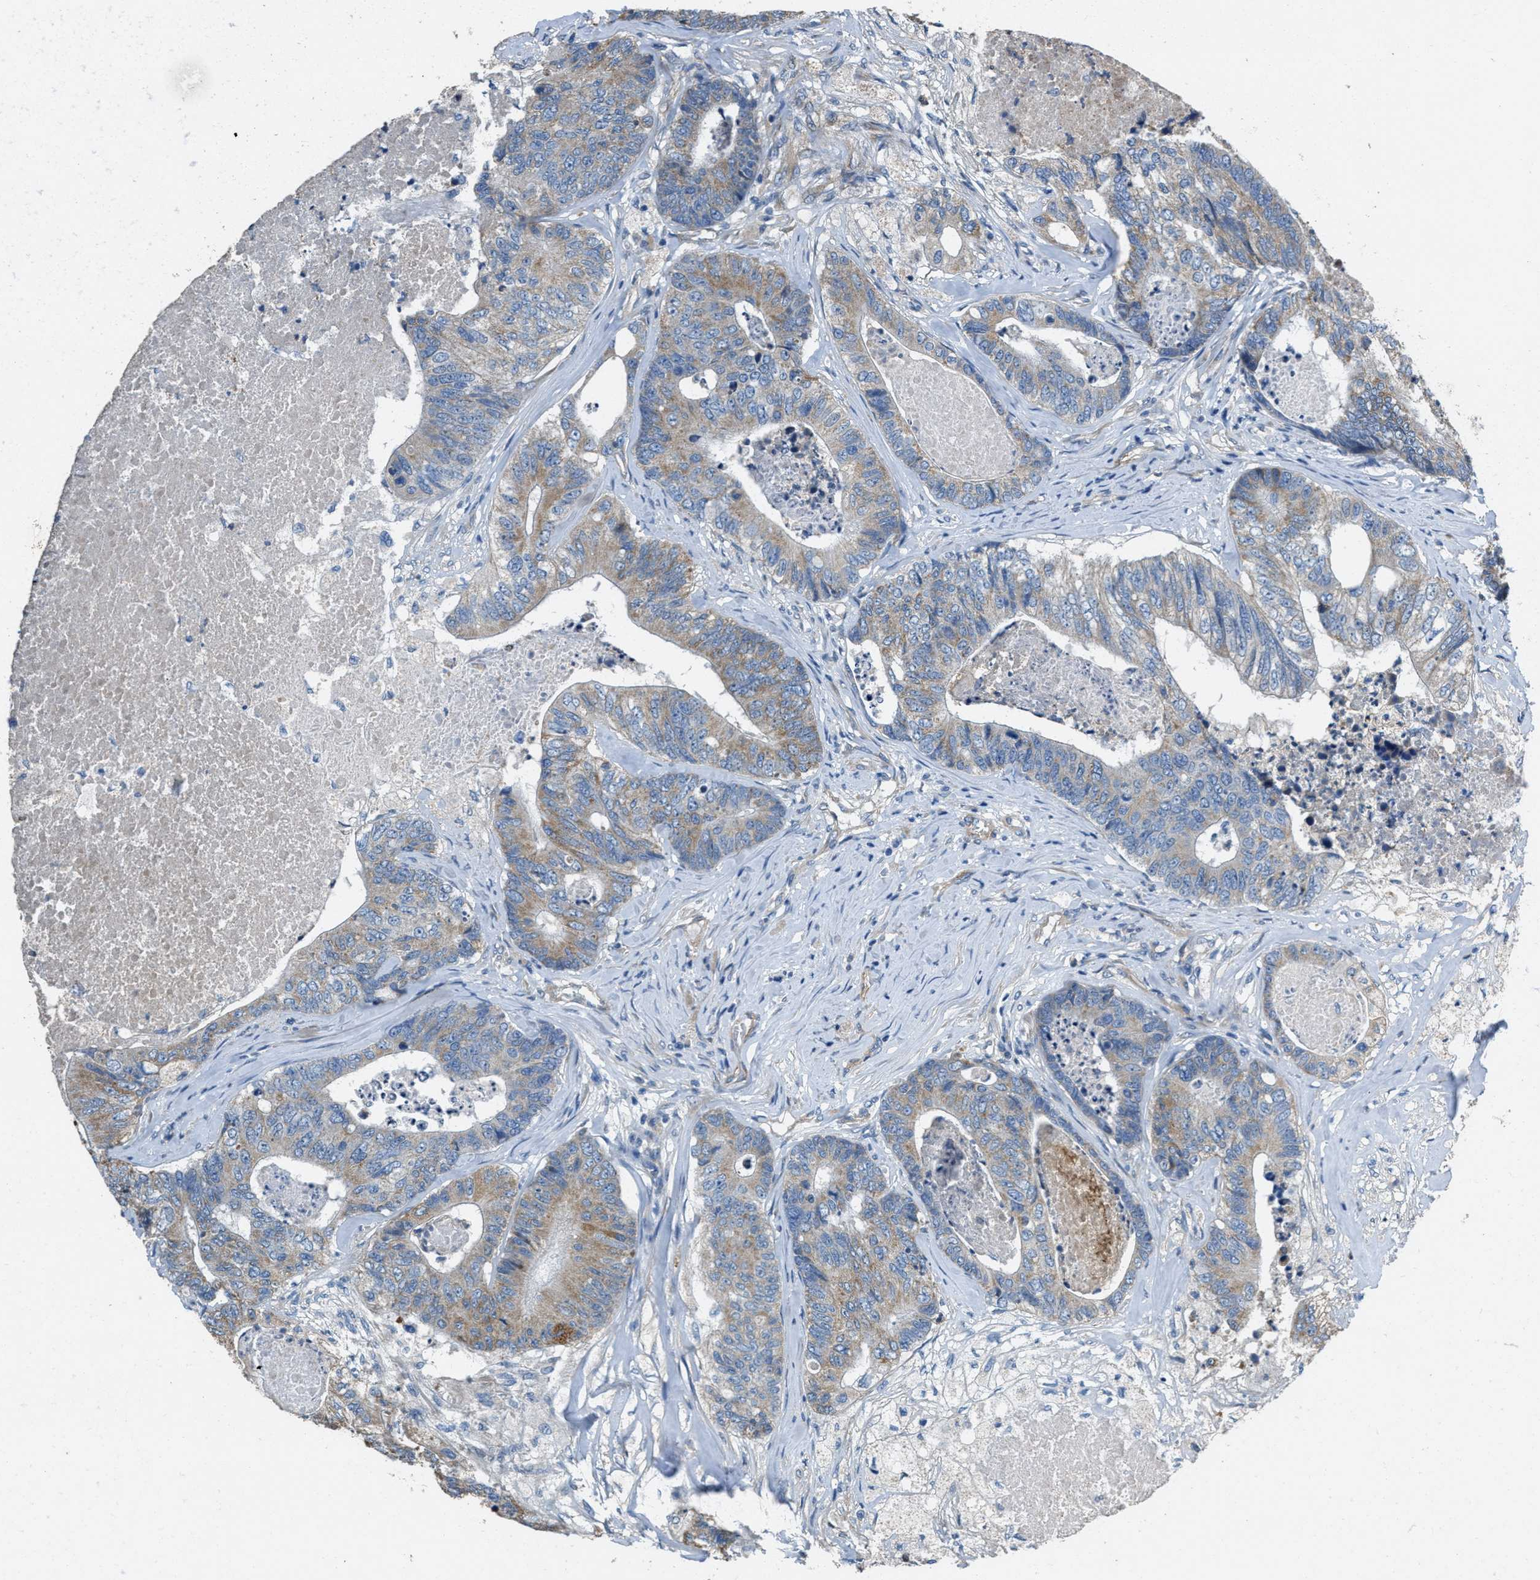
{"staining": {"intensity": "moderate", "quantity": "25%-75%", "location": "cytoplasmic/membranous"}, "tissue": "colorectal cancer", "cell_type": "Tumor cells", "image_type": "cancer", "snomed": [{"axis": "morphology", "description": "Adenocarcinoma, NOS"}, {"axis": "topography", "description": "Colon"}], "caption": "This is an image of immunohistochemistry staining of colorectal cancer (adenocarcinoma), which shows moderate positivity in the cytoplasmic/membranous of tumor cells.", "gene": "TOMM70", "patient": {"sex": "female", "age": 67}}